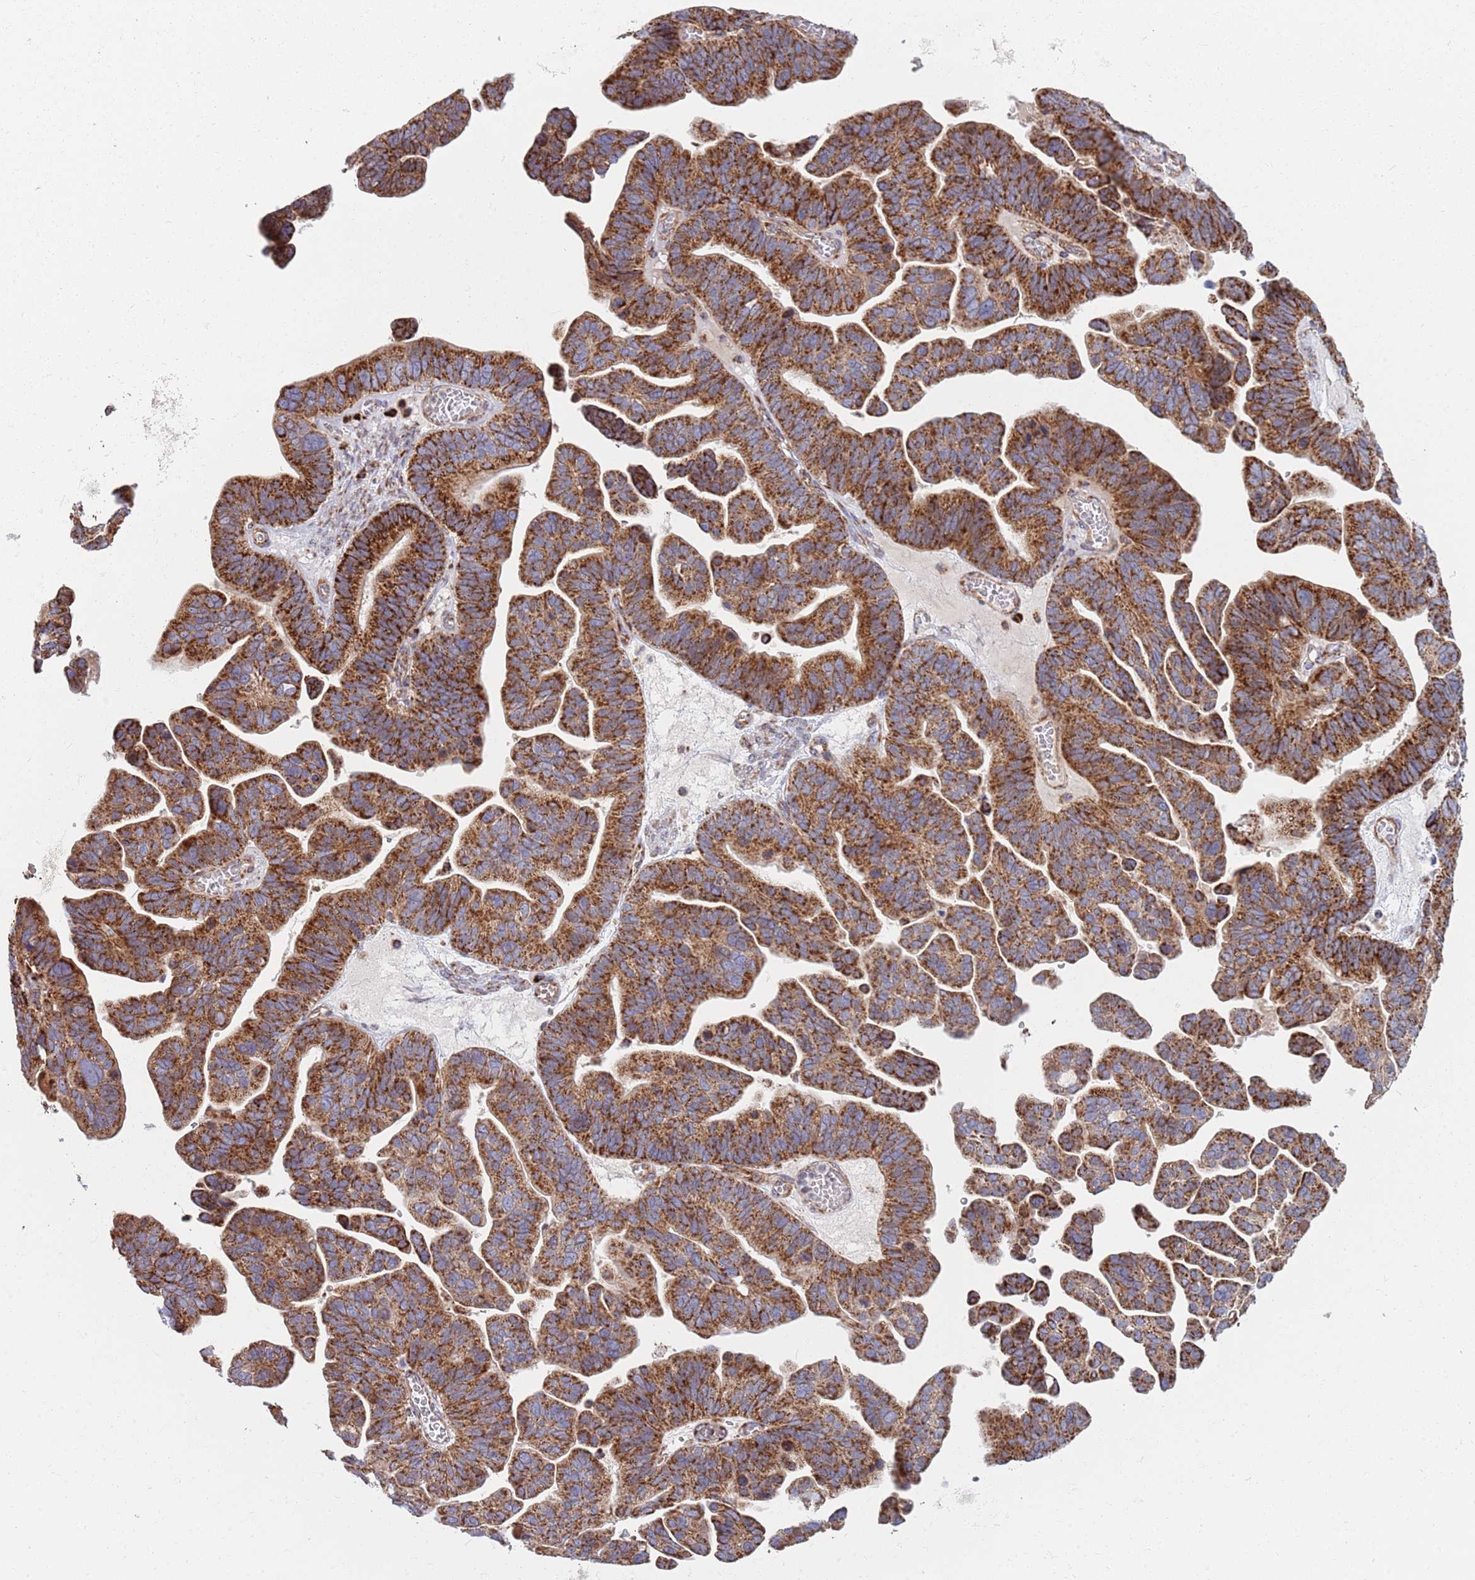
{"staining": {"intensity": "strong", "quantity": ">75%", "location": "cytoplasmic/membranous"}, "tissue": "ovarian cancer", "cell_type": "Tumor cells", "image_type": "cancer", "snomed": [{"axis": "morphology", "description": "Cystadenocarcinoma, serous, NOS"}, {"axis": "topography", "description": "Ovary"}], "caption": "Immunohistochemical staining of human serous cystadenocarcinoma (ovarian) demonstrates high levels of strong cytoplasmic/membranous staining in approximately >75% of tumor cells.", "gene": "ATP5PD", "patient": {"sex": "female", "age": 56}}